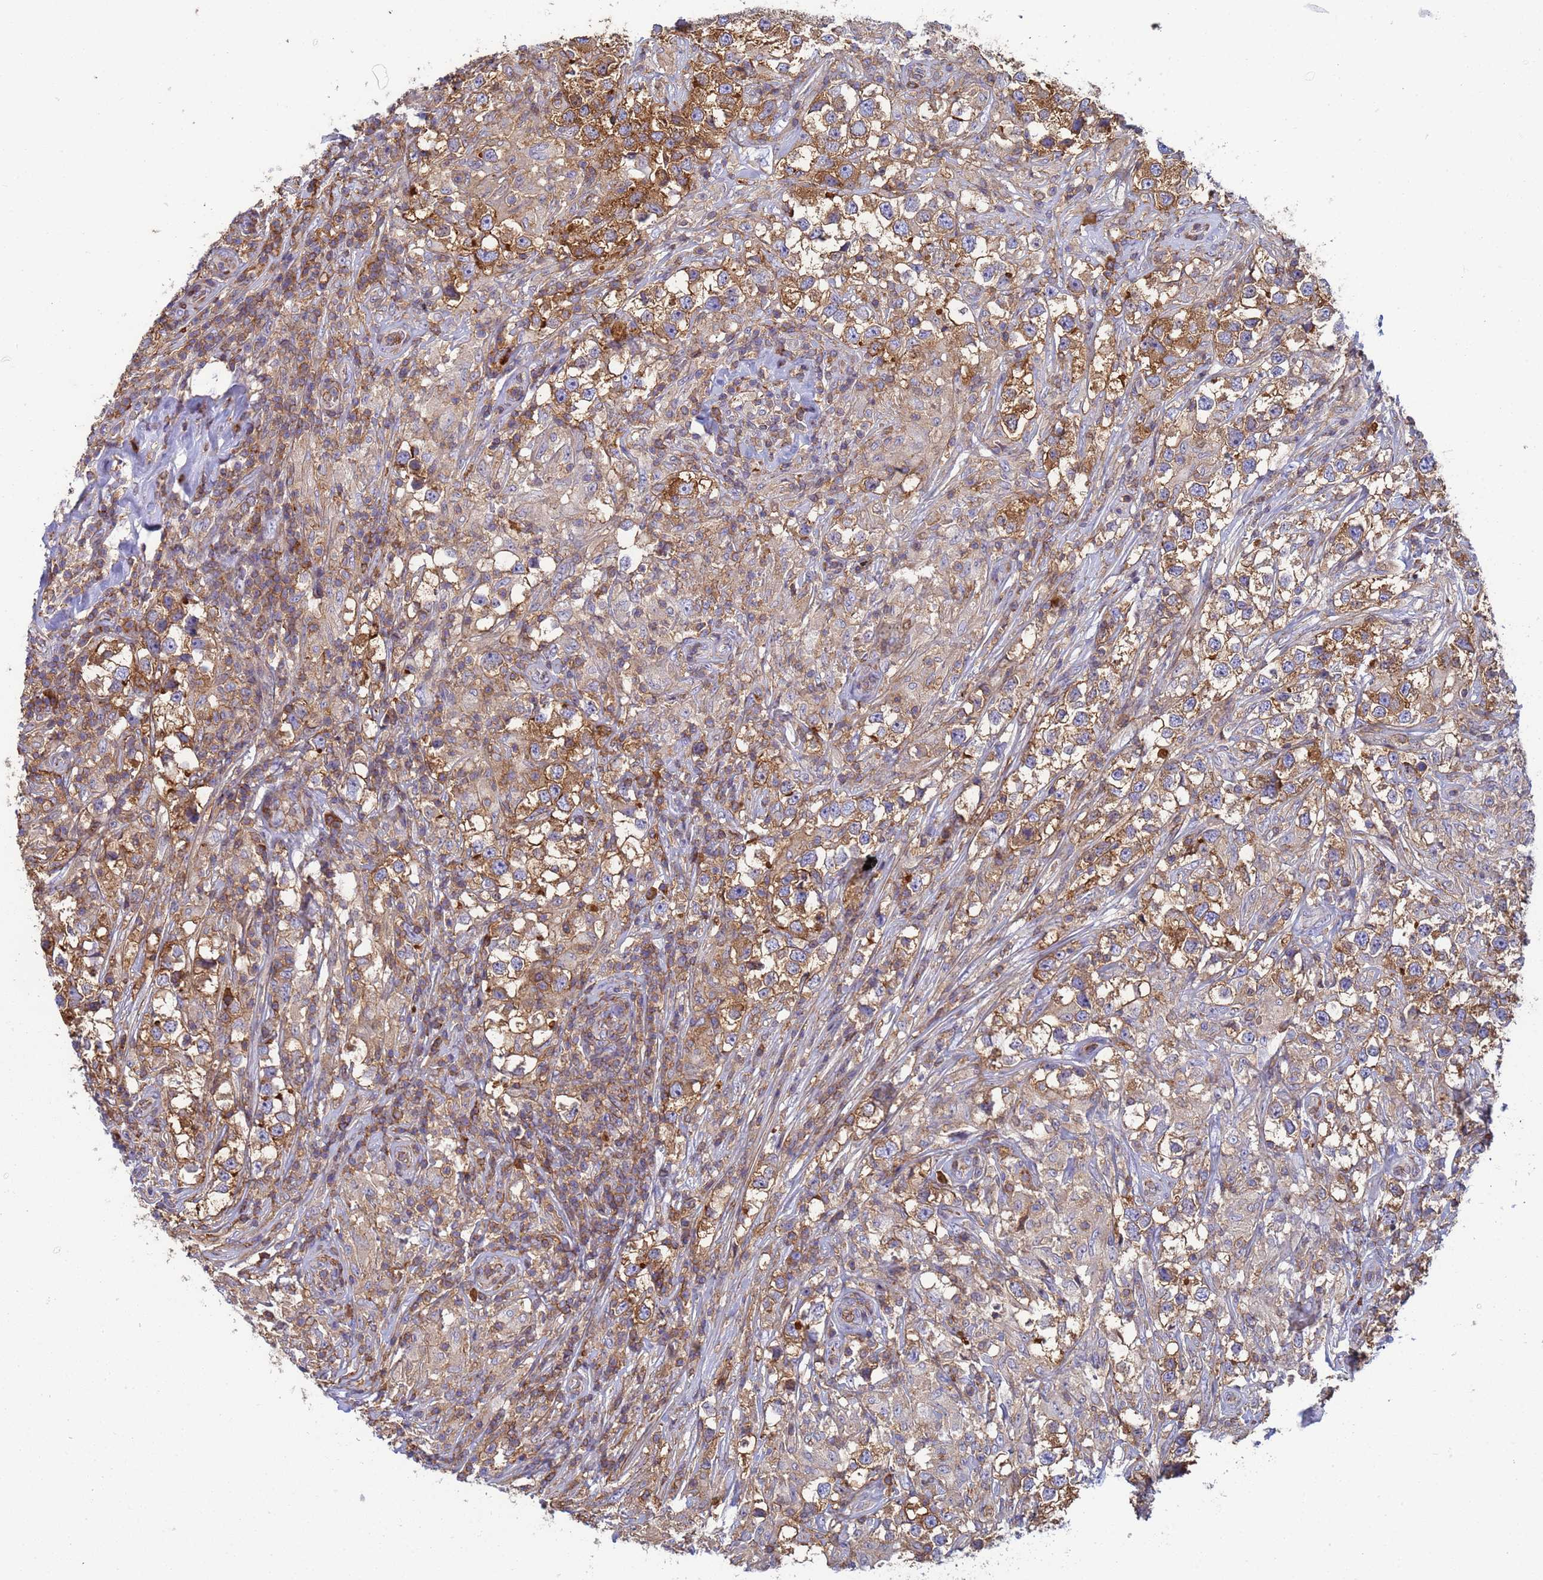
{"staining": {"intensity": "moderate", "quantity": ">75%", "location": "cytoplasmic/membranous"}, "tissue": "testis cancer", "cell_type": "Tumor cells", "image_type": "cancer", "snomed": [{"axis": "morphology", "description": "Seminoma, NOS"}, {"axis": "topography", "description": "Testis"}], "caption": "DAB immunohistochemical staining of testis cancer (seminoma) shows moderate cytoplasmic/membranous protein expression in about >75% of tumor cells. (DAB = brown stain, brightfield microscopy at high magnification).", "gene": "ZNG1B", "patient": {"sex": "male", "age": 46}}